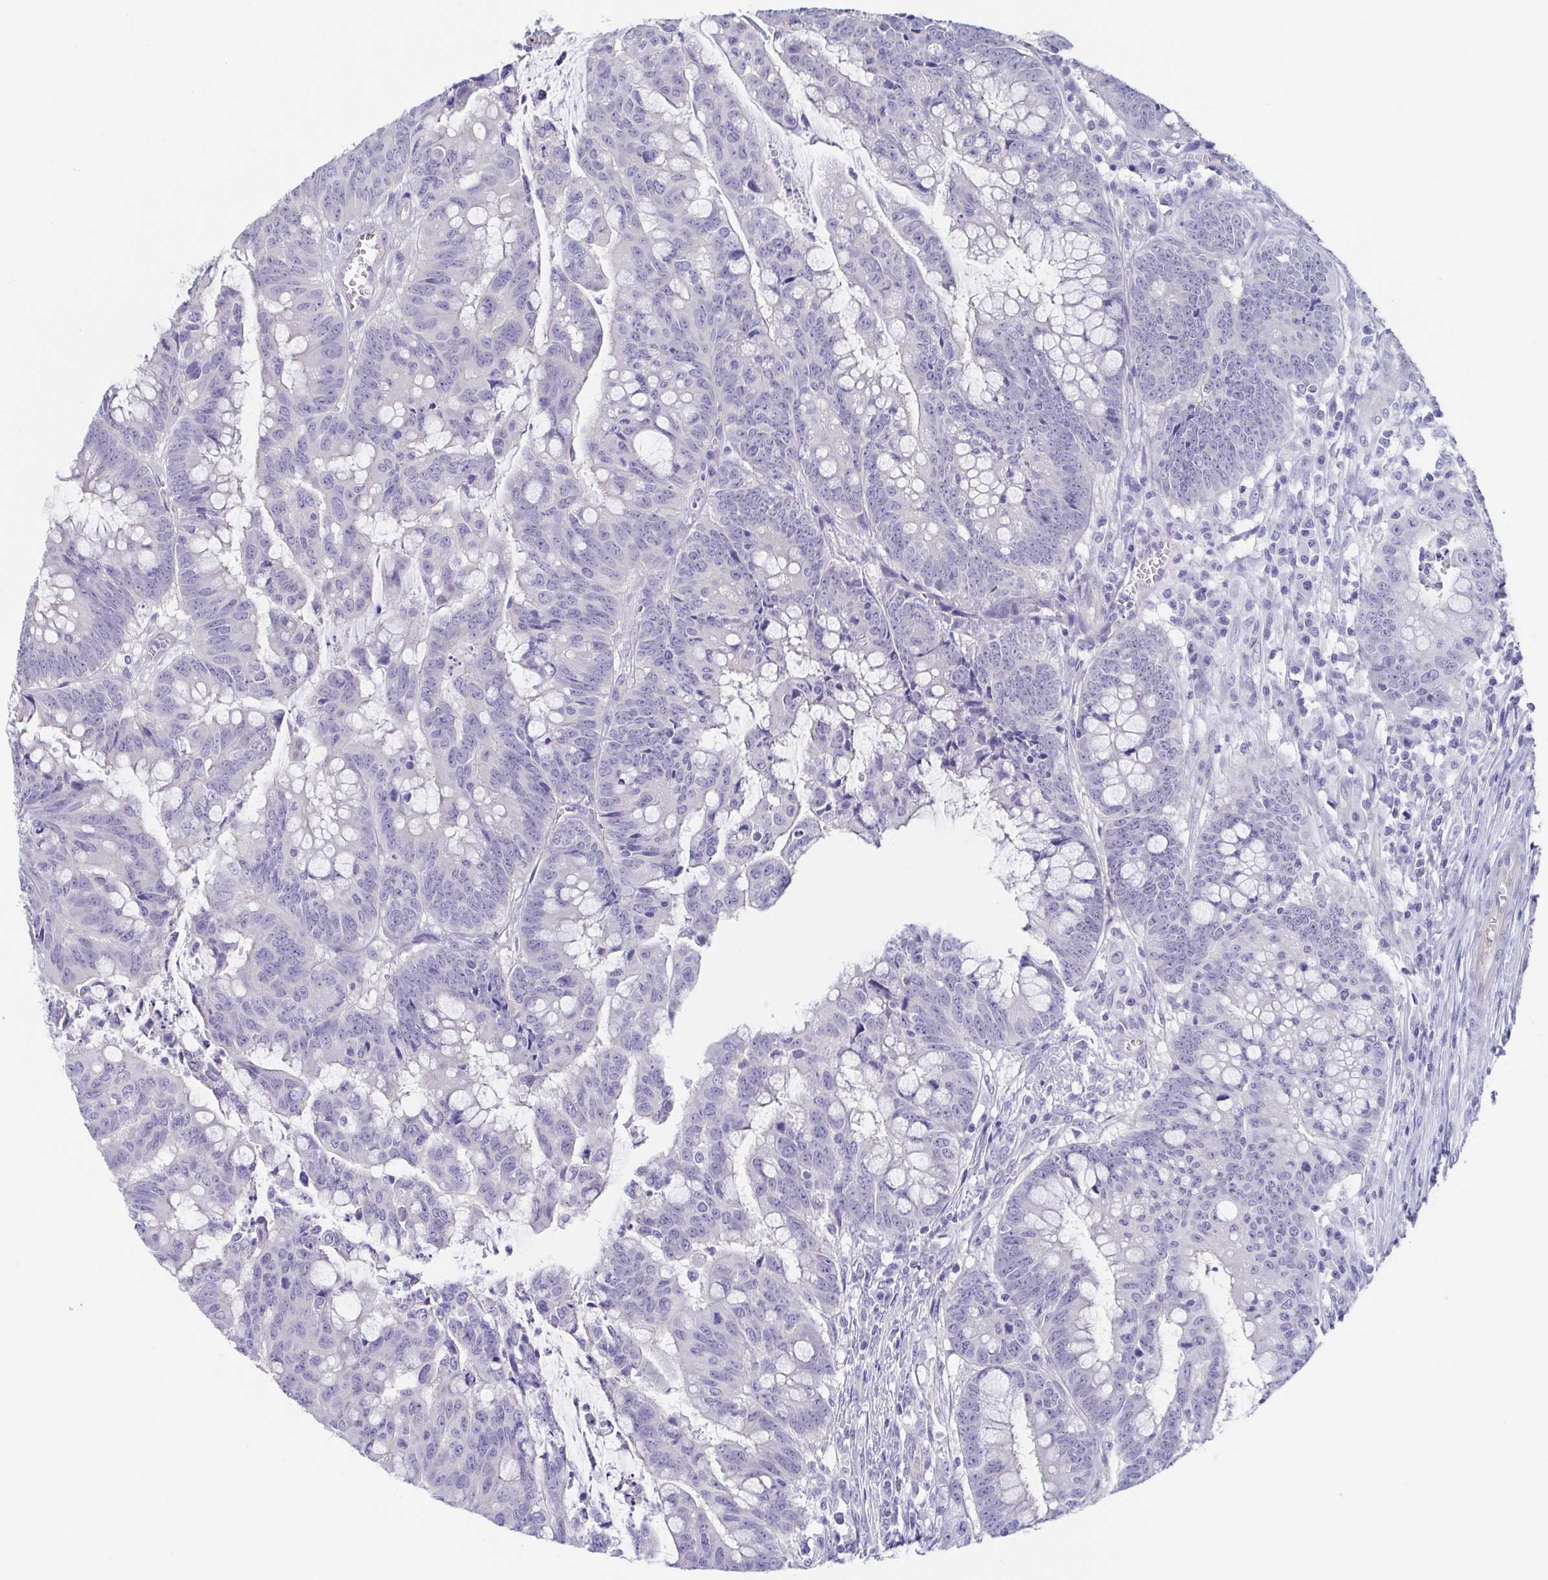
{"staining": {"intensity": "negative", "quantity": "none", "location": "none"}, "tissue": "colorectal cancer", "cell_type": "Tumor cells", "image_type": "cancer", "snomed": [{"axis": "morphology", "description": "Adenocarcinoma, NOS"}, {"axis": "topography", "description": "Colon"}], "caption": "This is a photomicrograph of immunohistochemistry (IHC) staining of colorectal adenocarcinoma, which shows no staining in tumor cells.", "gene": "TEX12", "patient": {"sex": "male", "age": 62}}